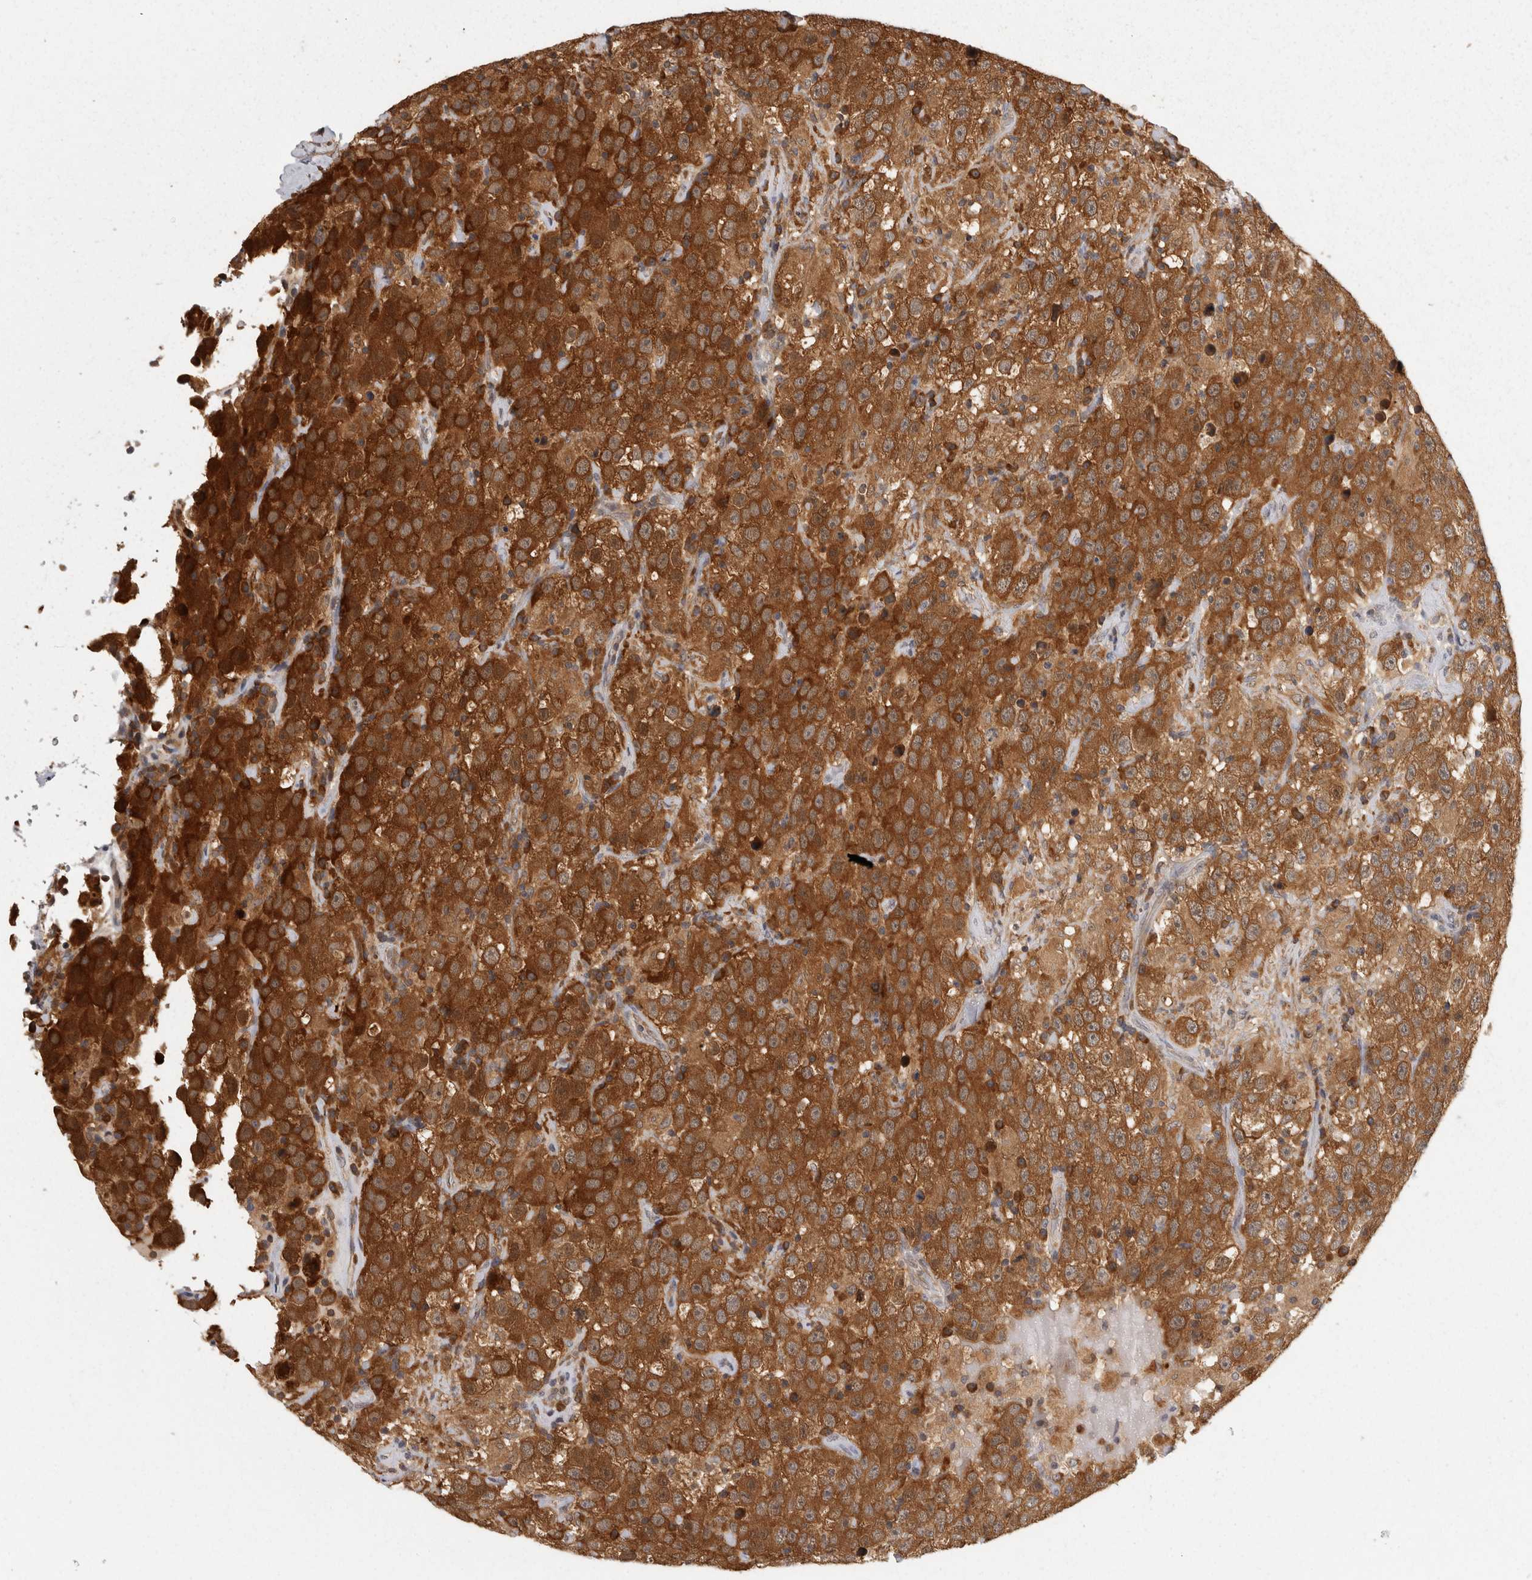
{"staining": {"intensity": "strong", "quantity": ">75%", "location": "cytoplasmic/membranous"}, "tissue": "testis cancer", "cell_type": "Tumor cells", "image_type": "cancer", "snomed": [{"axis": "morphology", "description": "Seminoma, NOS"}, {"axis": "topography", "description": "Testis"}], "caption": "Testis cancer stained with a brown dye displays strong cytoplasmic/membranous positive staining in about >75% of tumor cells.", "gene": "ACAT2", "patient": {"sex": "male", "age": 41}}